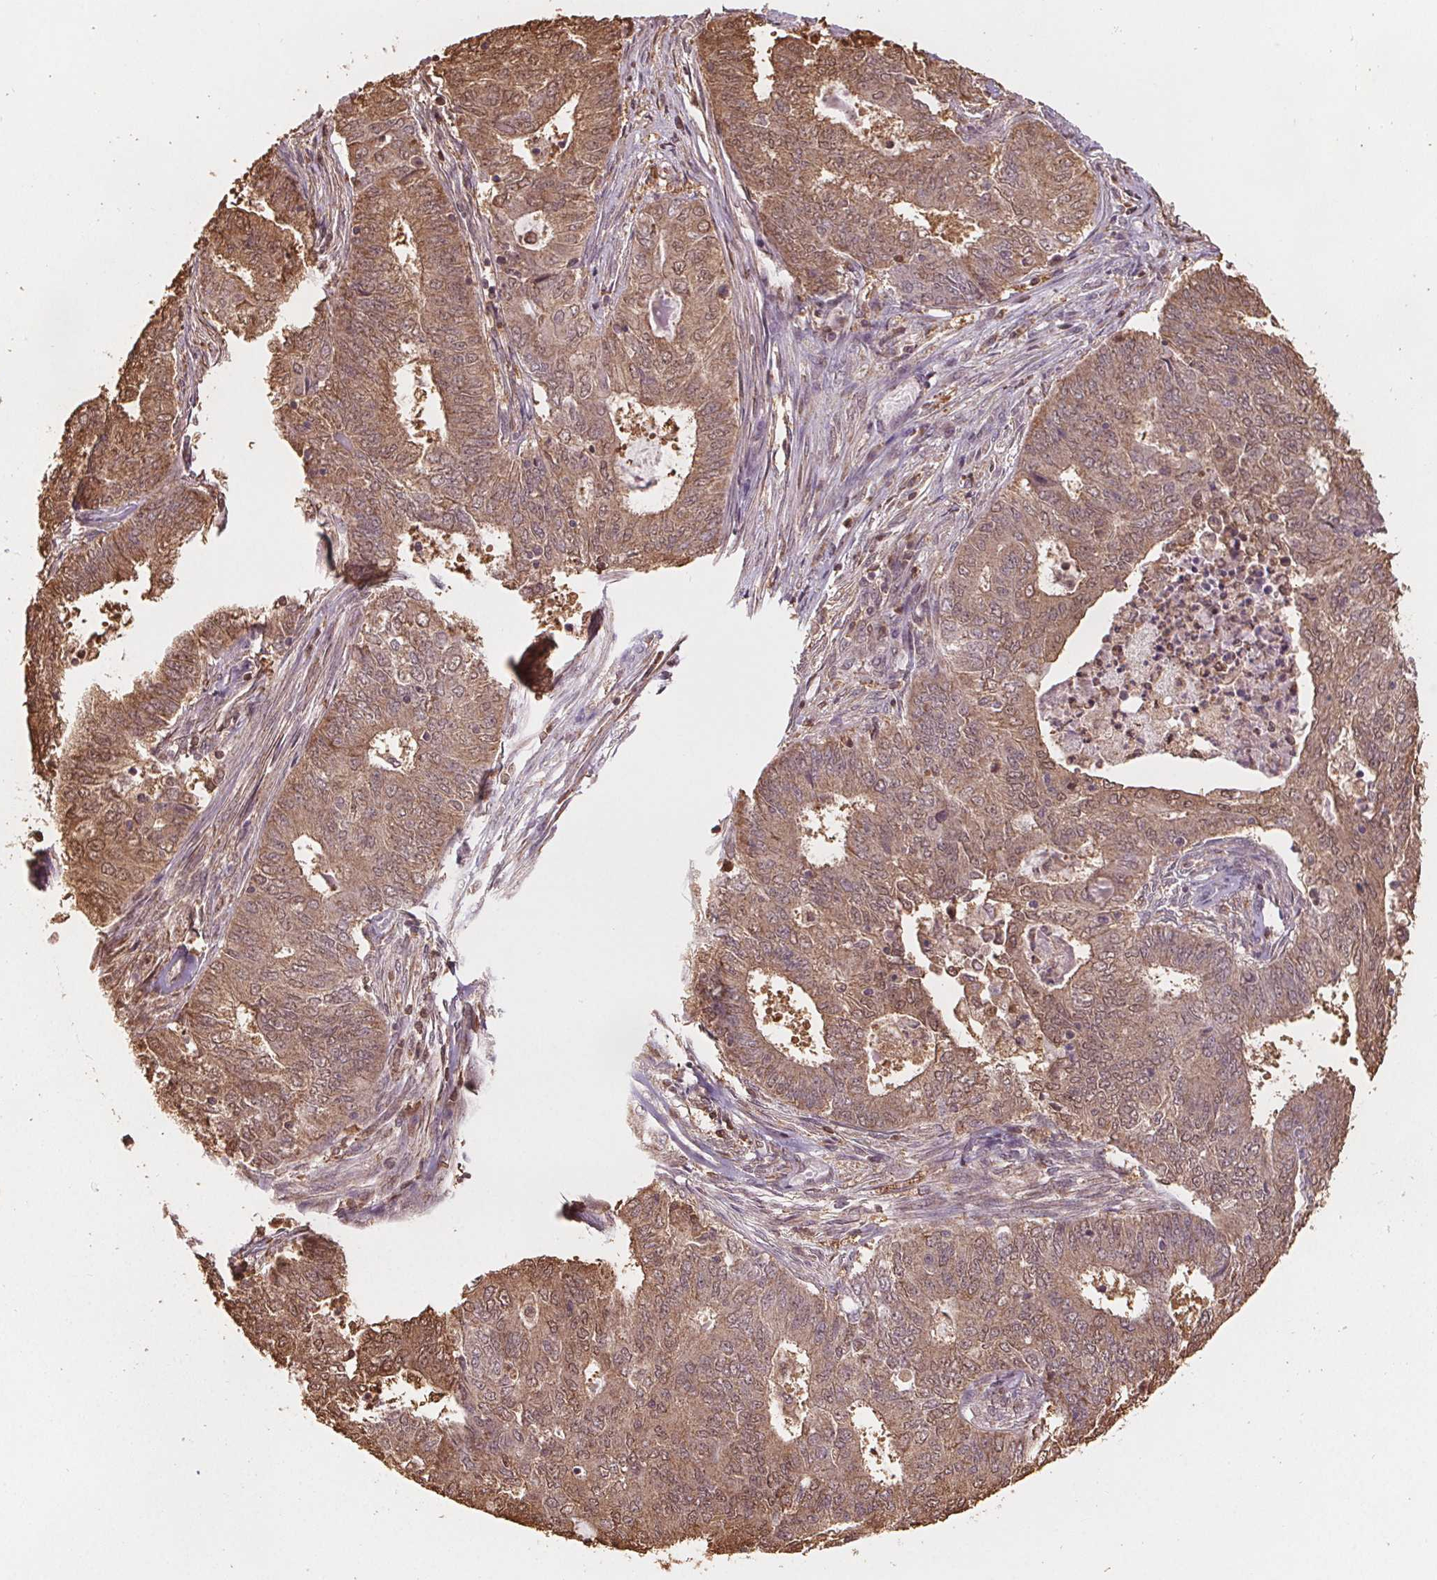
{"staining": {"intensity": "moderate", "quantity": ">75%", "location": "cytoplasmic/membranous,nuclear"}, "tissue": "endometrial cancer", "cell_type": "Tumor cells", "image_type": "cancer", "snomed": [{"axis": "morphology", "description": "Adenocarcinoma, NOS"}, {"axis": "topography", "description": "Endometrium"}], "caption": "Tumor cells show medium levels of moderate cytoplasmic/membranous and nuclear staining in about >75% of cells in human adenocarcinoma (endometrial). The protein is shown in brown color, while the nuclei are stained blue.", "gene": "ENO1", "patient": {"sex": "female", "age": 62}}